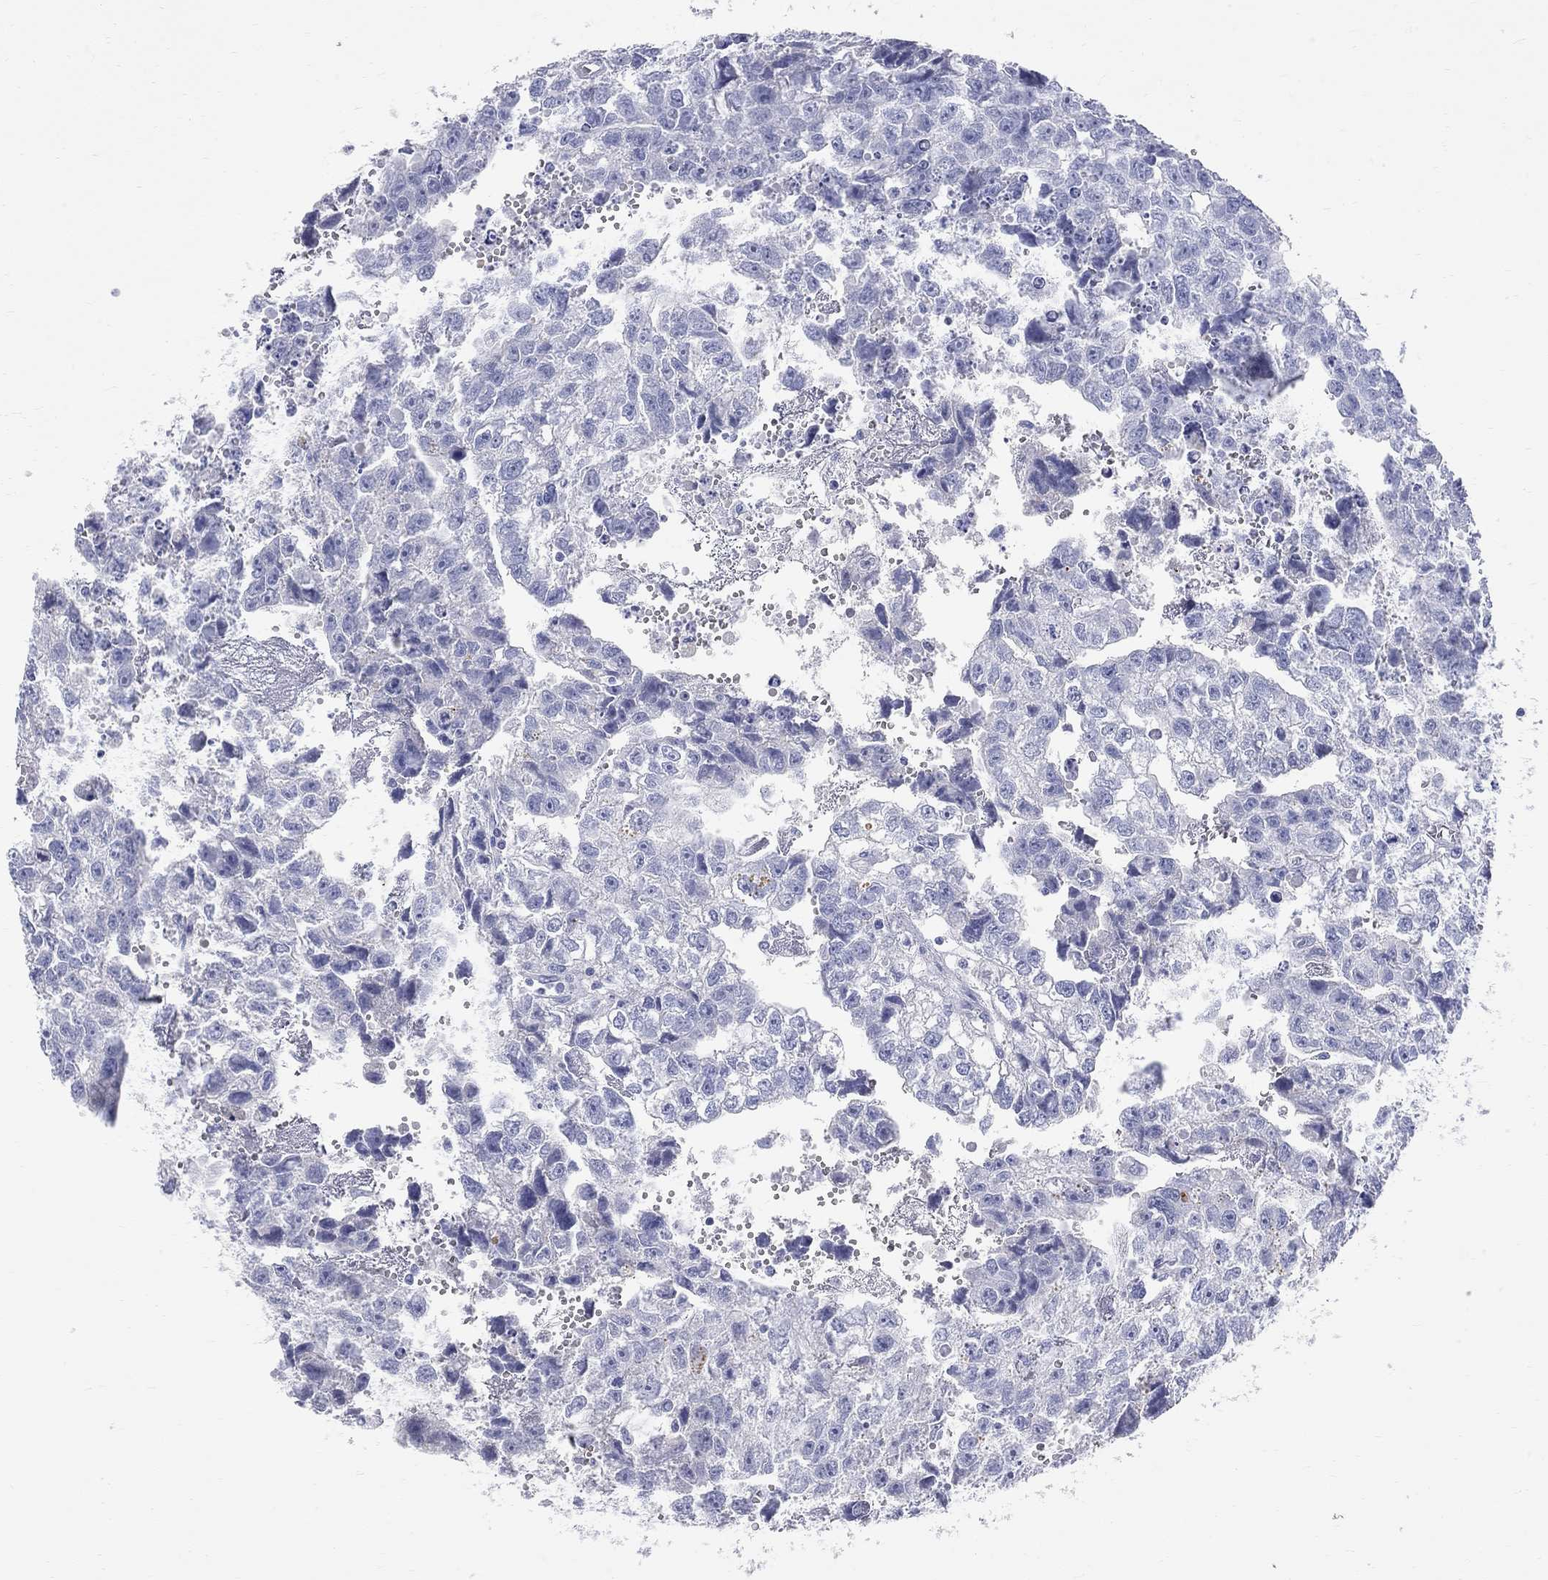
{"staining": {"intensity": "negative", "quantity": "none", "location": "none"}, "tissue": "testis cancer", "cell_type": "Tumor cells", "image_type": "cancer", "snomed": [{"axis": "morphology", "description": "Carcinoma, Embryonal, NOS"}, {"axis": "morphology", "description": "Teratoma, malignant, NOS"}, {"axis": "topography", "description": "Testis"}], "caption": "Image shows no significant protein staining in tumor cells of embryonal carcinoma (testis). The staining was performed using DAB (3,3'-diaminobenzidine) to visualize the protein expression in brown, while the nuclei were stained in blue with hematoxylin (Magnification: 20x).", "gene": "PHOX2B", "patient": {"sex": "male", "age": 44}}